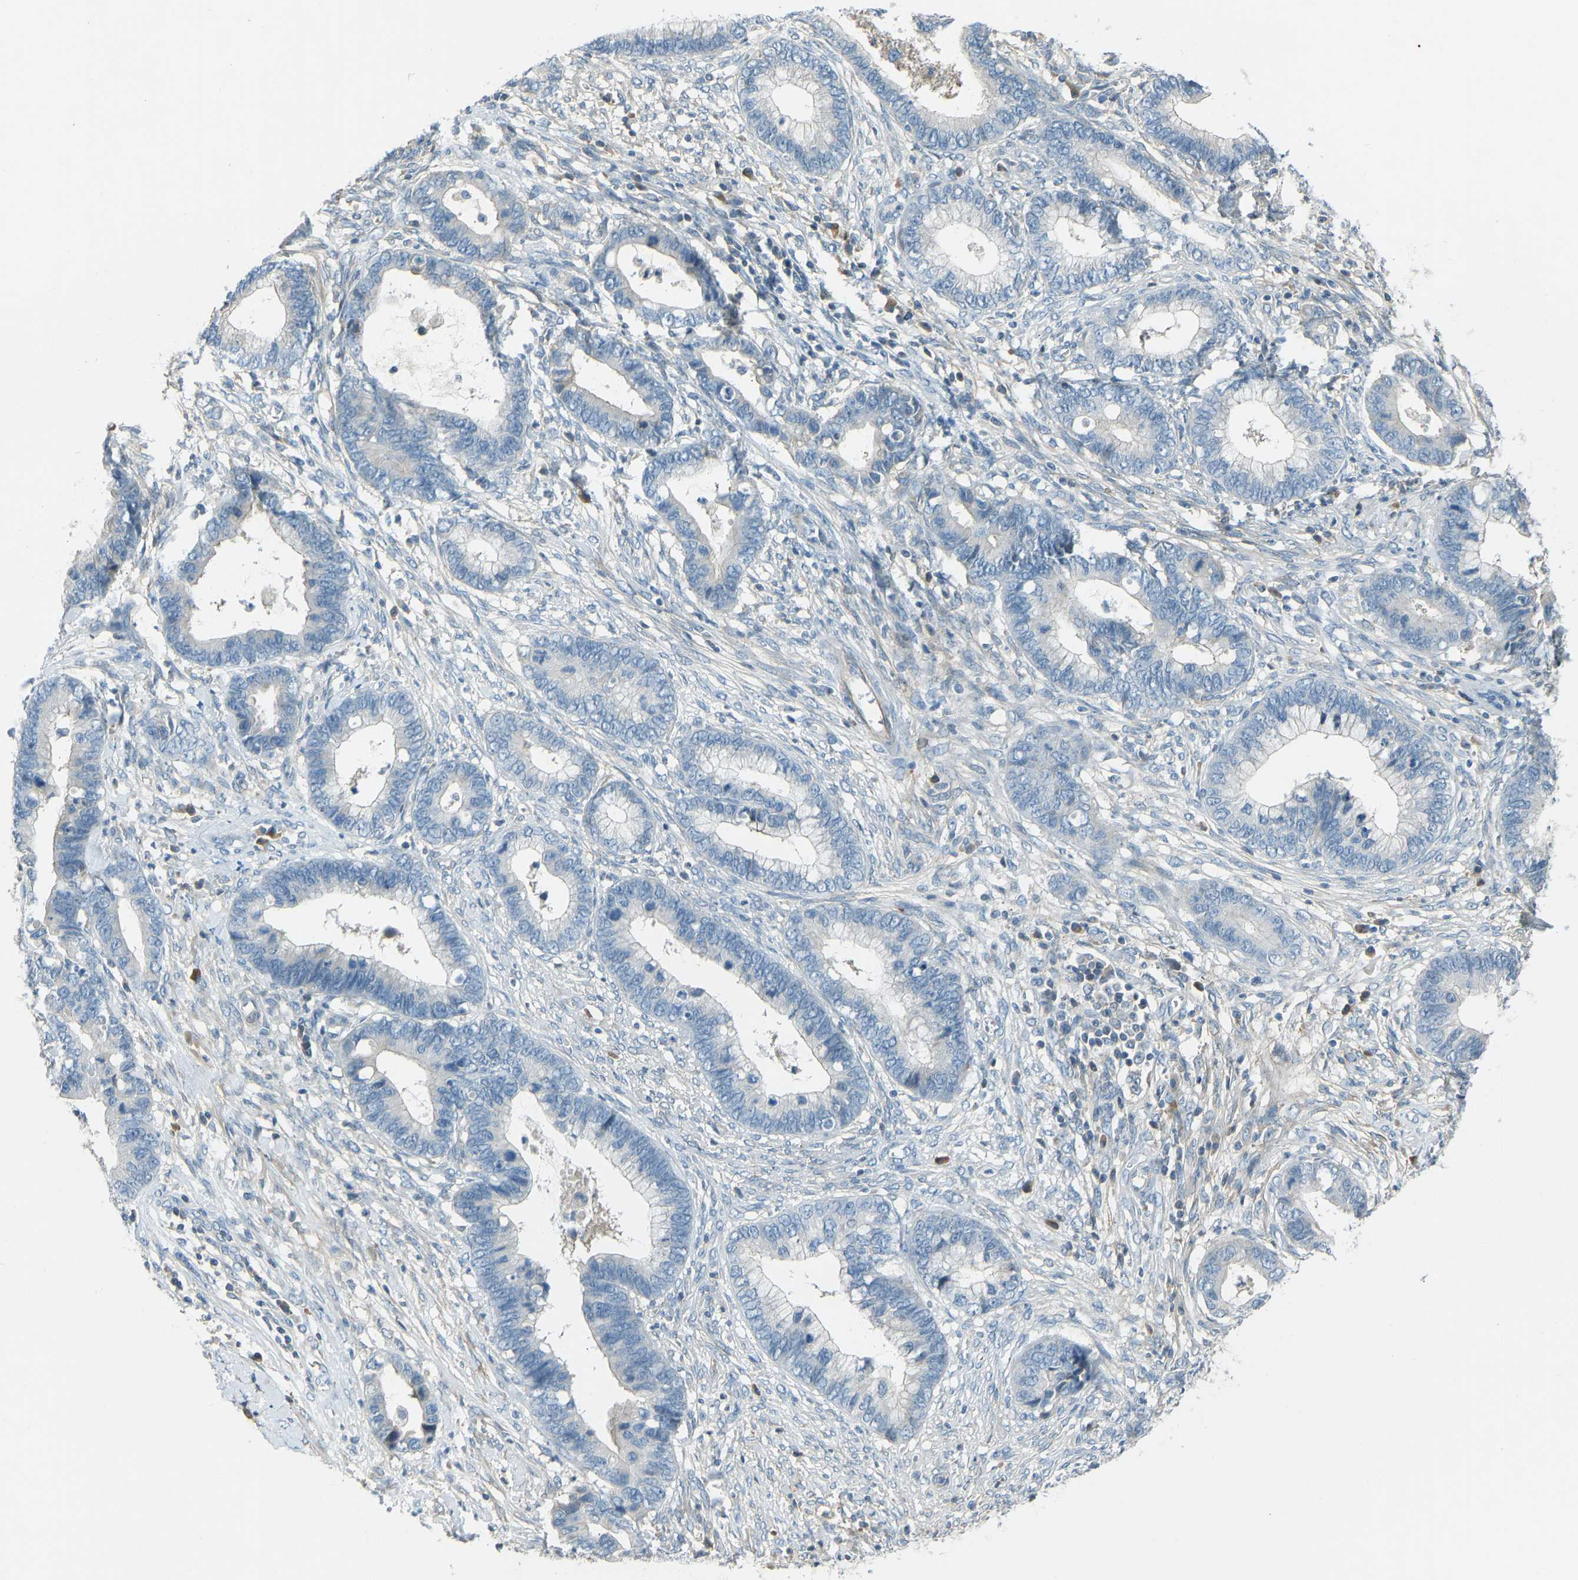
{"staining": {"intensity": "negative", "quantity": "none", "location": "none"}, "tissue": "cervical cancer", "cell_type": "Tumor cells", "image_type": "cancer", "snomed": [{"axis": "morphology", "description": "Adenocarcinoma, NOS"}, {"axis": "topography", "description": "Cervix"}], "caption": "IHC micrograph of cervical cancer (adenocarcinoma) stained for a protein (brown), which shows no positivity in tumor cells.", "gene": "FBLN2", "patient": {"sex": "female", "age": 44}}